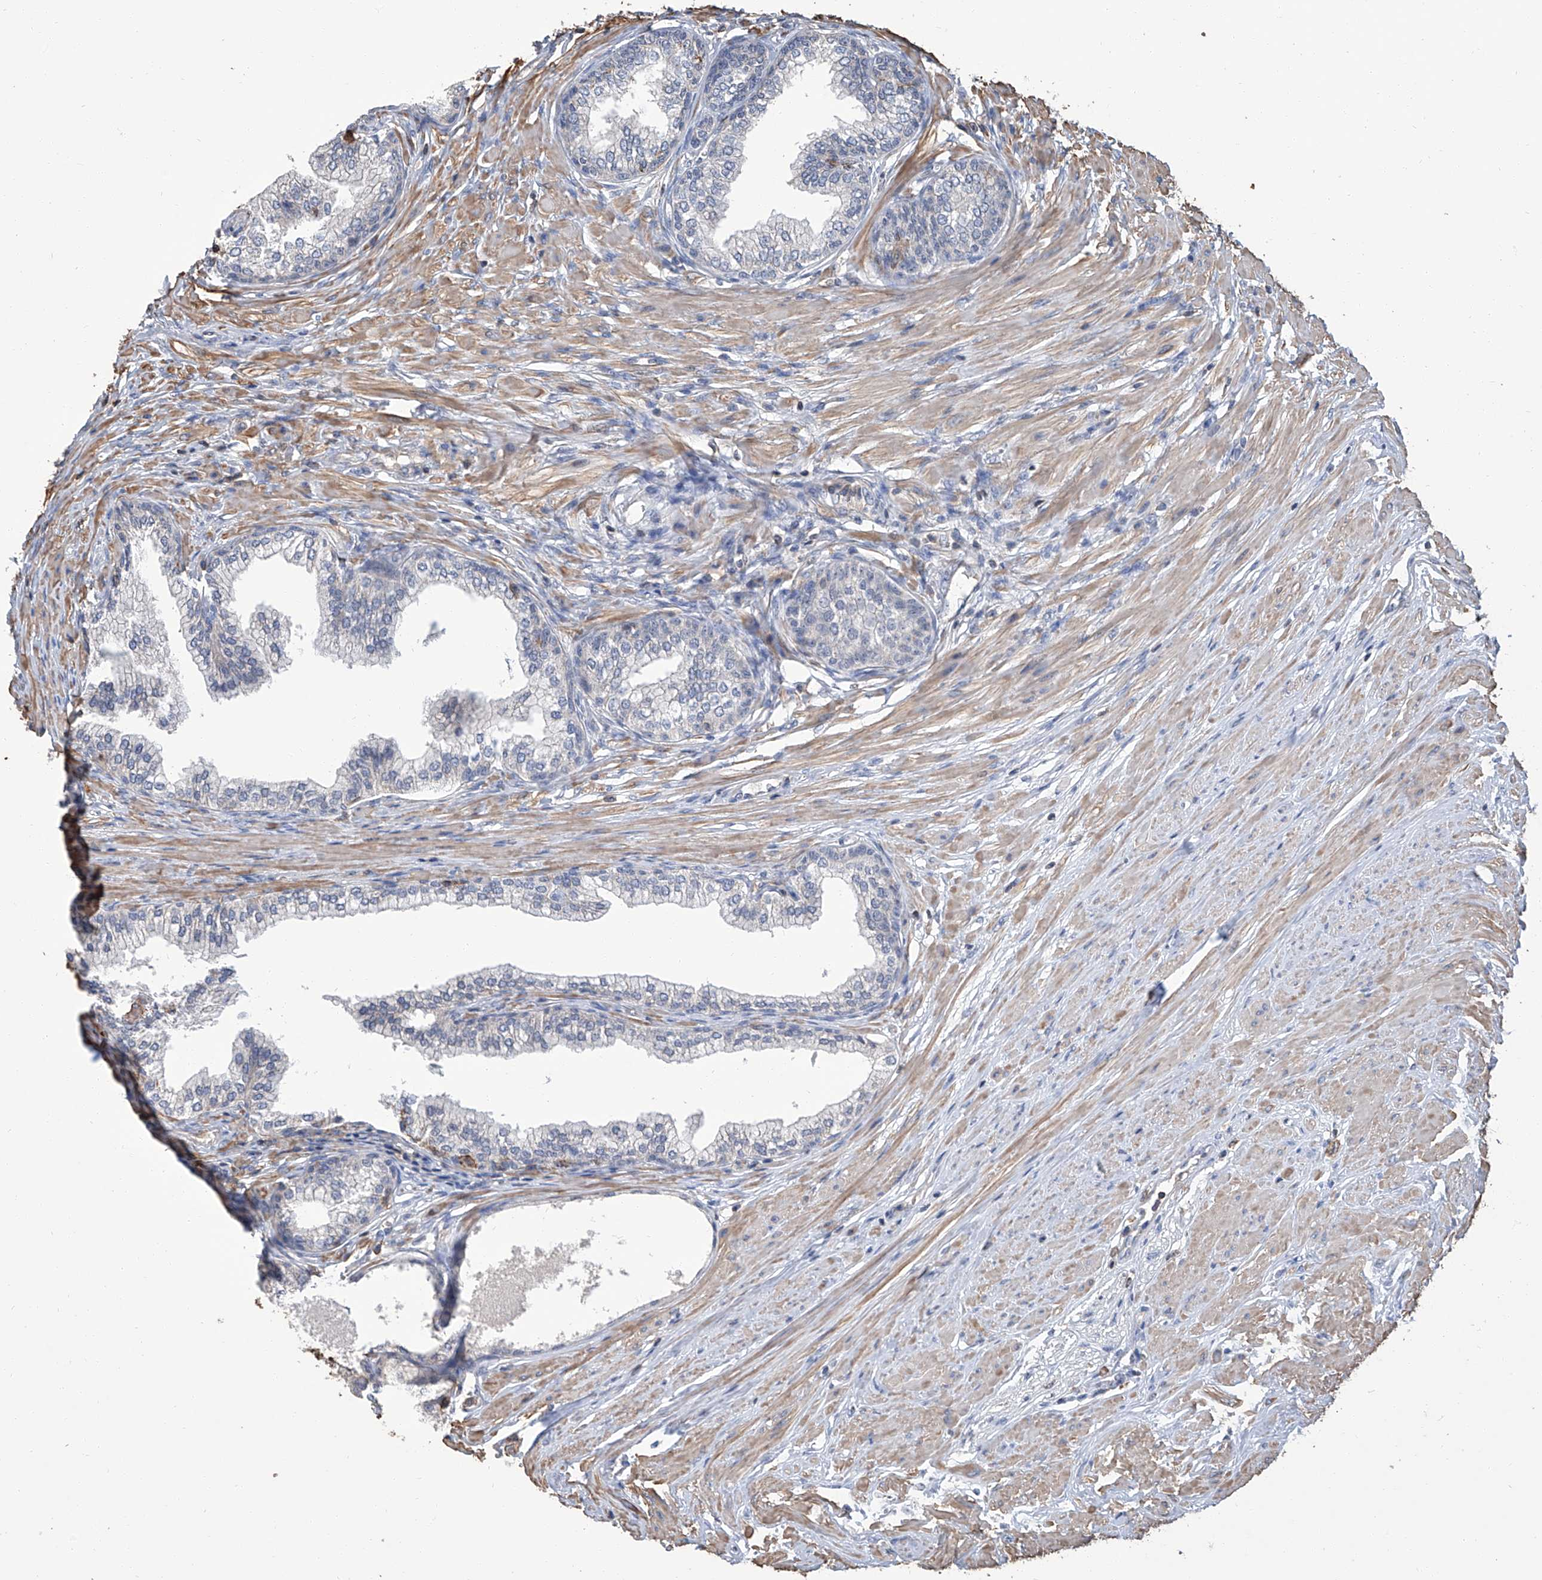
{"staining": {"intensity": "negative", "quantity": "none", "location": "none"}, "tissue": "prostate", "cell_type": "Glandular cells", "image_type": "normal", "snomed": [{"axis": "morphology", "description": "Normal tissue, NOS"}, {"axis": "morphology", "description": "Urothelial carcinoma, Low grade"}, {"axis": "topography", "description": "Urinary bladder"}, {"axis": "topography", "description": "Prostate"}], "caption": "Photomicrograph shows no significant protein staining in glandular cells of normal prostate.", "gene": "GPT", "patient": {"sex": "male", "age": 60}}